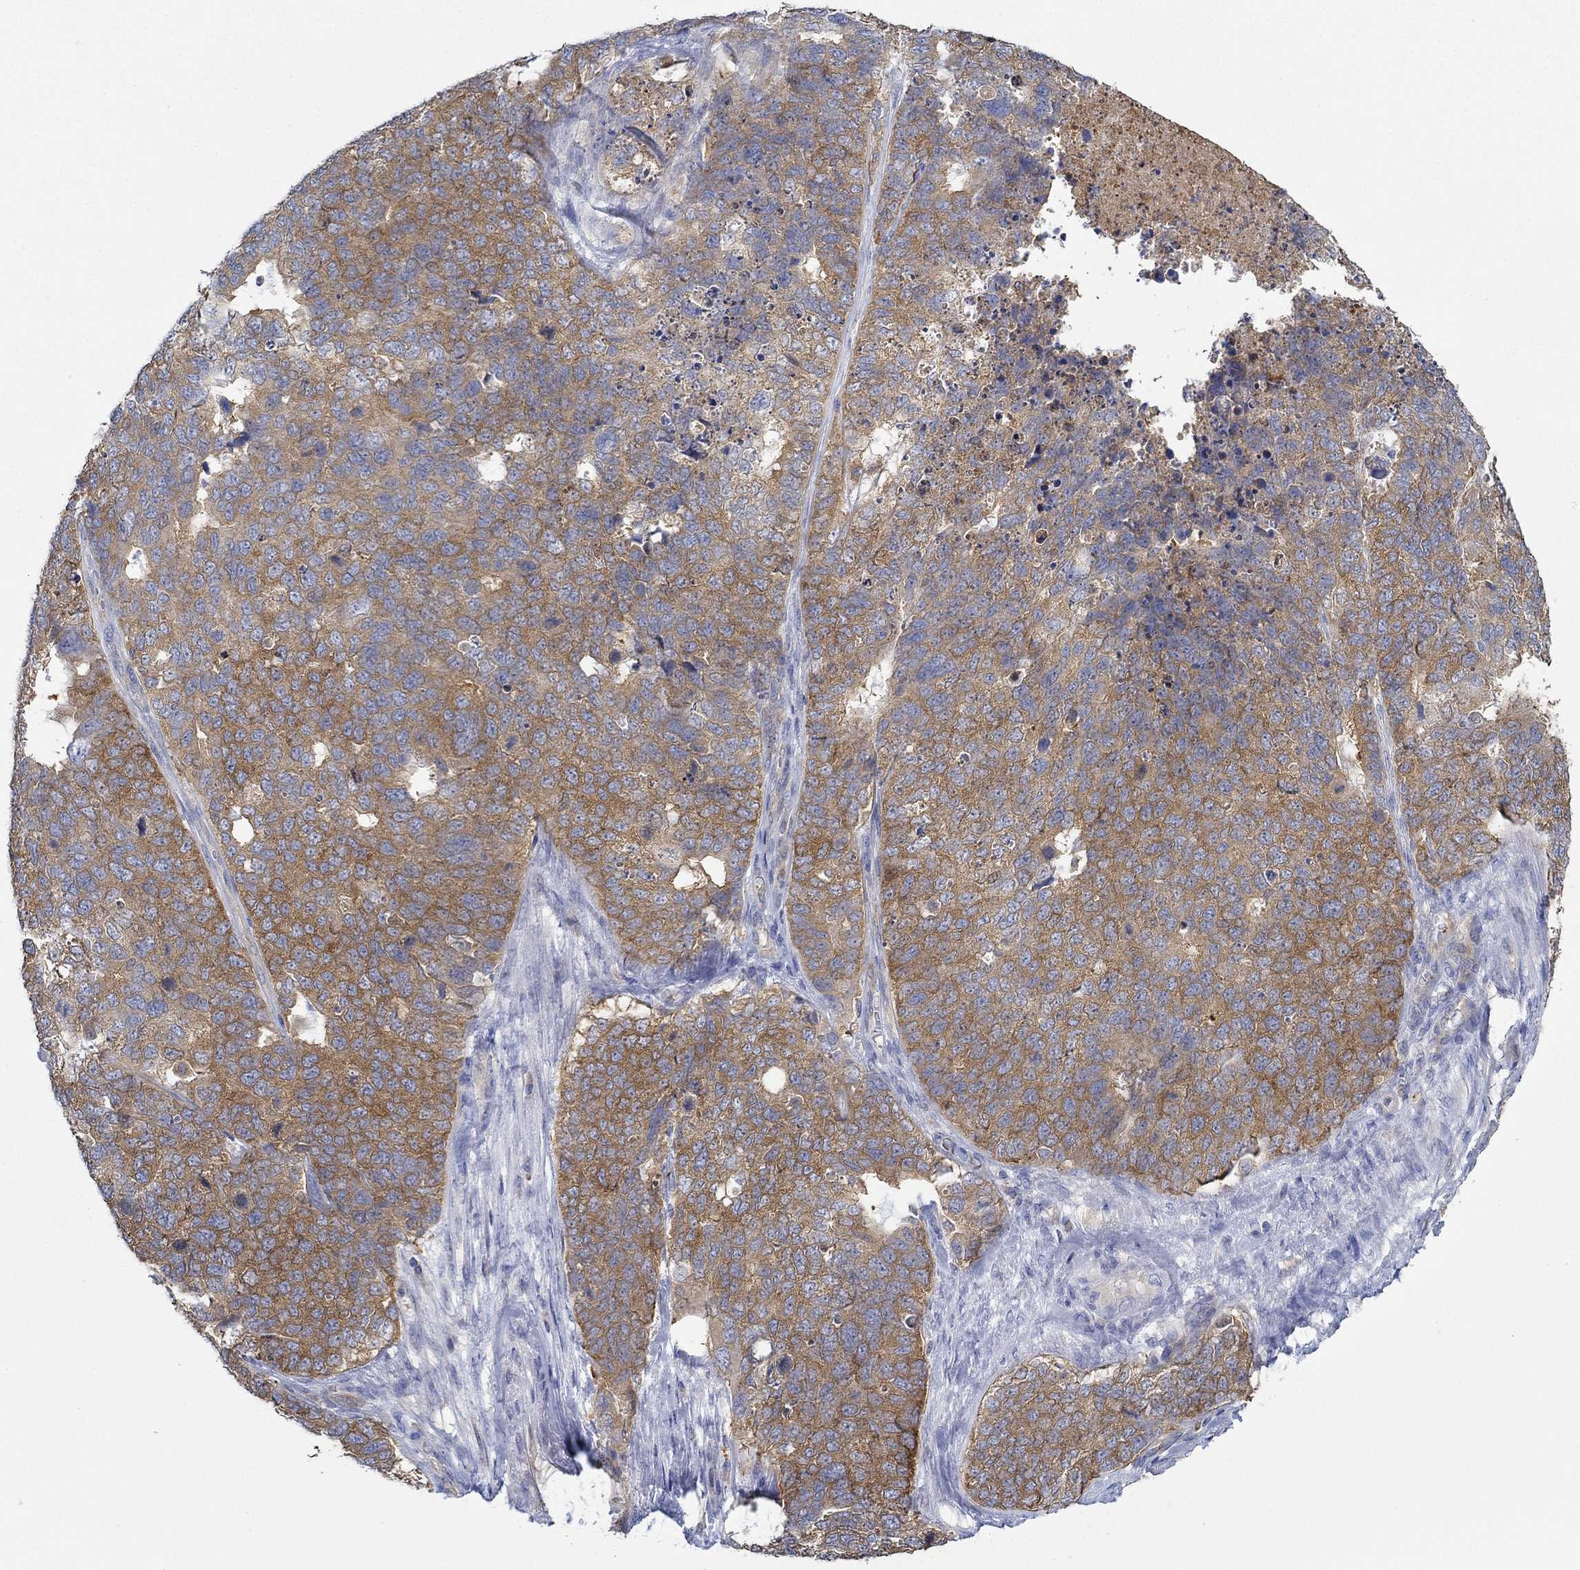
{"staining": {"intensity": "moderate", "quantity": "25%-75%", "location": "cytoplasmic/membranous"}, "tissue": "cervical cancer", "cell_type": "Tumor cells", "image_type": "cancer", "snomed": [{"axis": "morphology", "description": "Squamous cell carcinoma, NOS"}, {"axis": "topography", "description": "Cervix"}], "caption": "Moderate cytoplasmic/membranous expression is seen in about 25%-75% of tumor cells in cervical cancer.", "gene": "SLC27A3", "patient": {"sex": "female", "age": 63}}